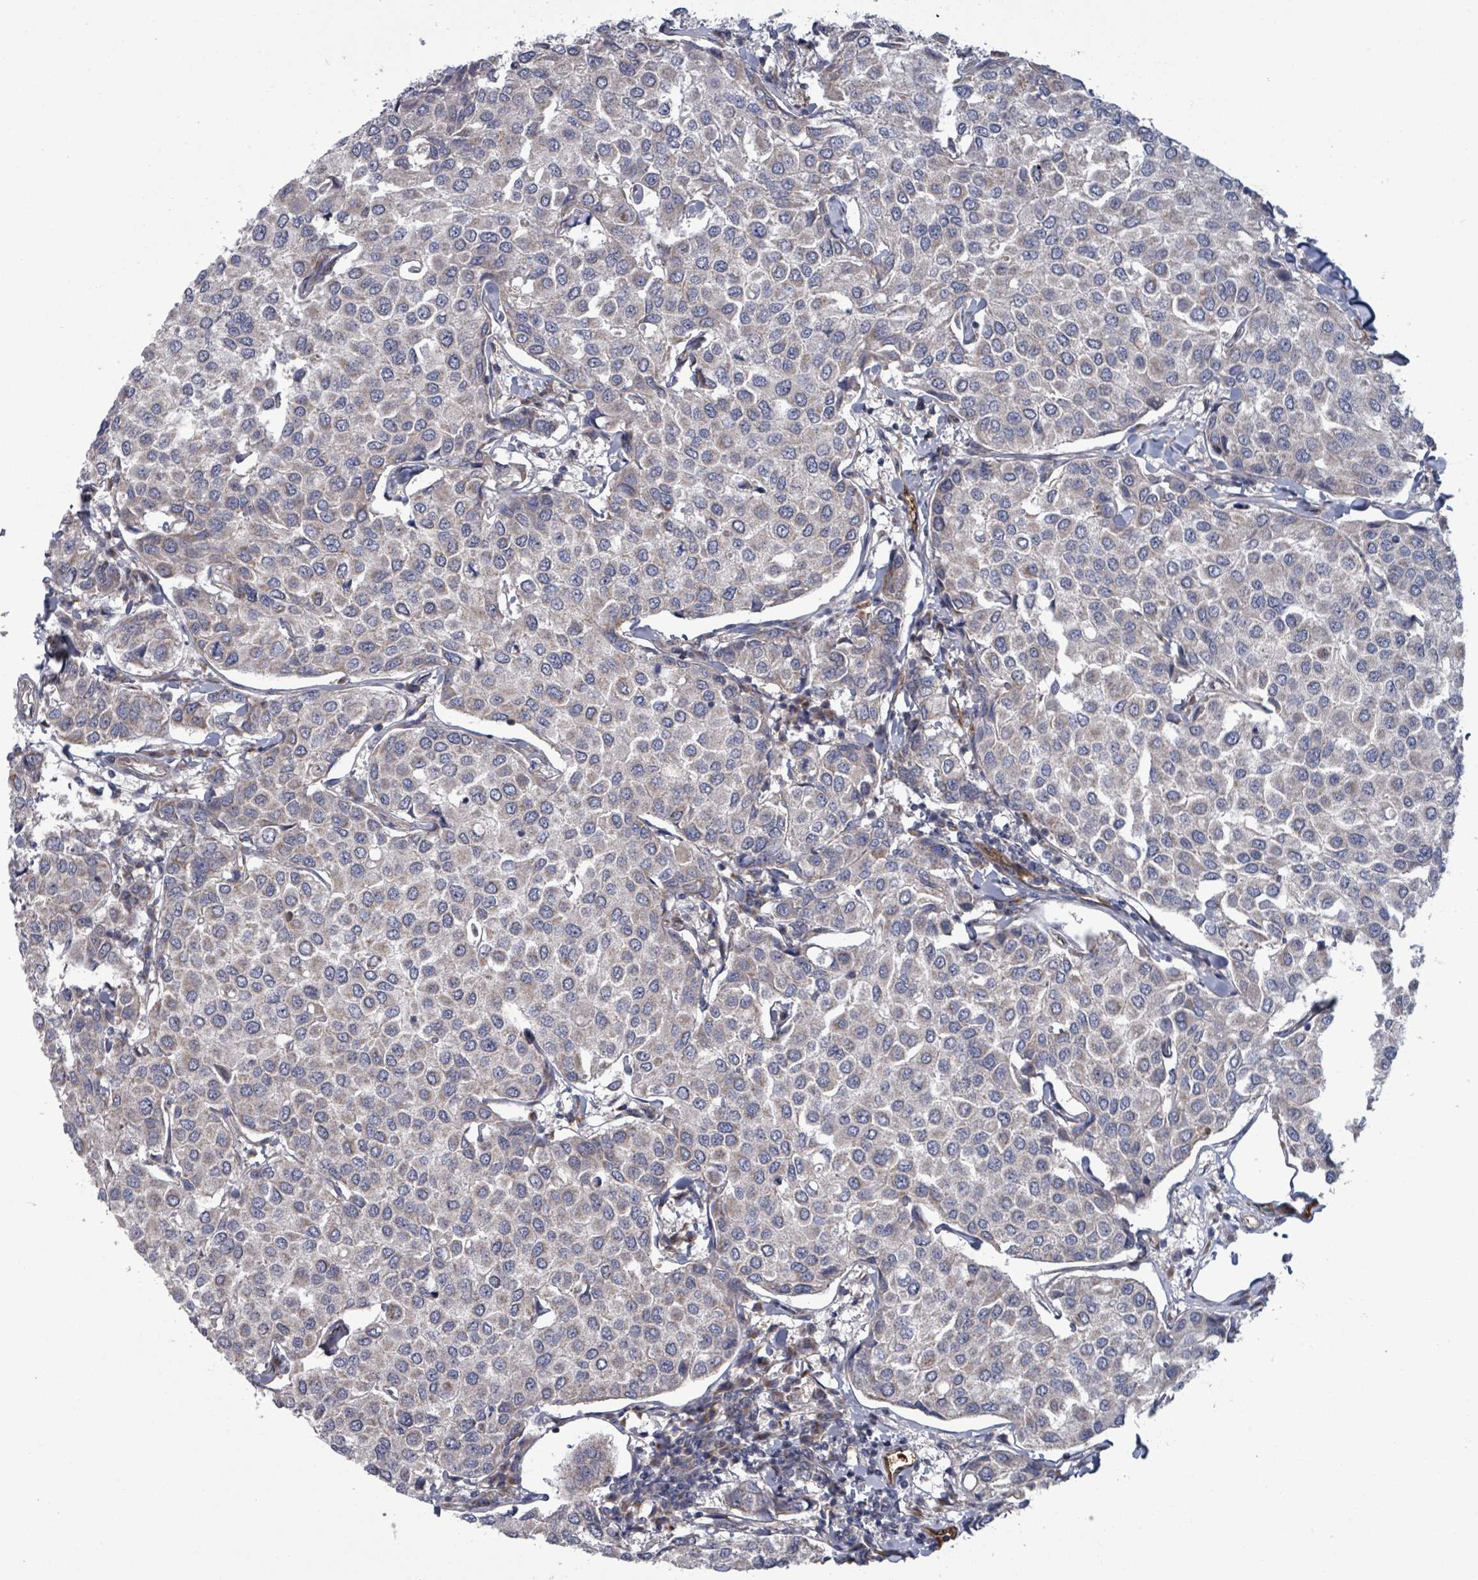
{"staining": {"intensity": "weak", "quantity": "<25%", "location": "cytoplasmic/membranous"}, "tissue": "breast cancer", "cell_type": "Tumor cells", "image_type": "cancer", "snomed": [{"axis": "morphology", "description": "Duct carcinoma"}, {"axis": "topography", "description": "Breast"}], "caption": "Histopathology image shows no significant protein expression in tumor cells of breast cancer.", "gene": "FKBP1A", "patient": {"sex": "female", "age": 55}}